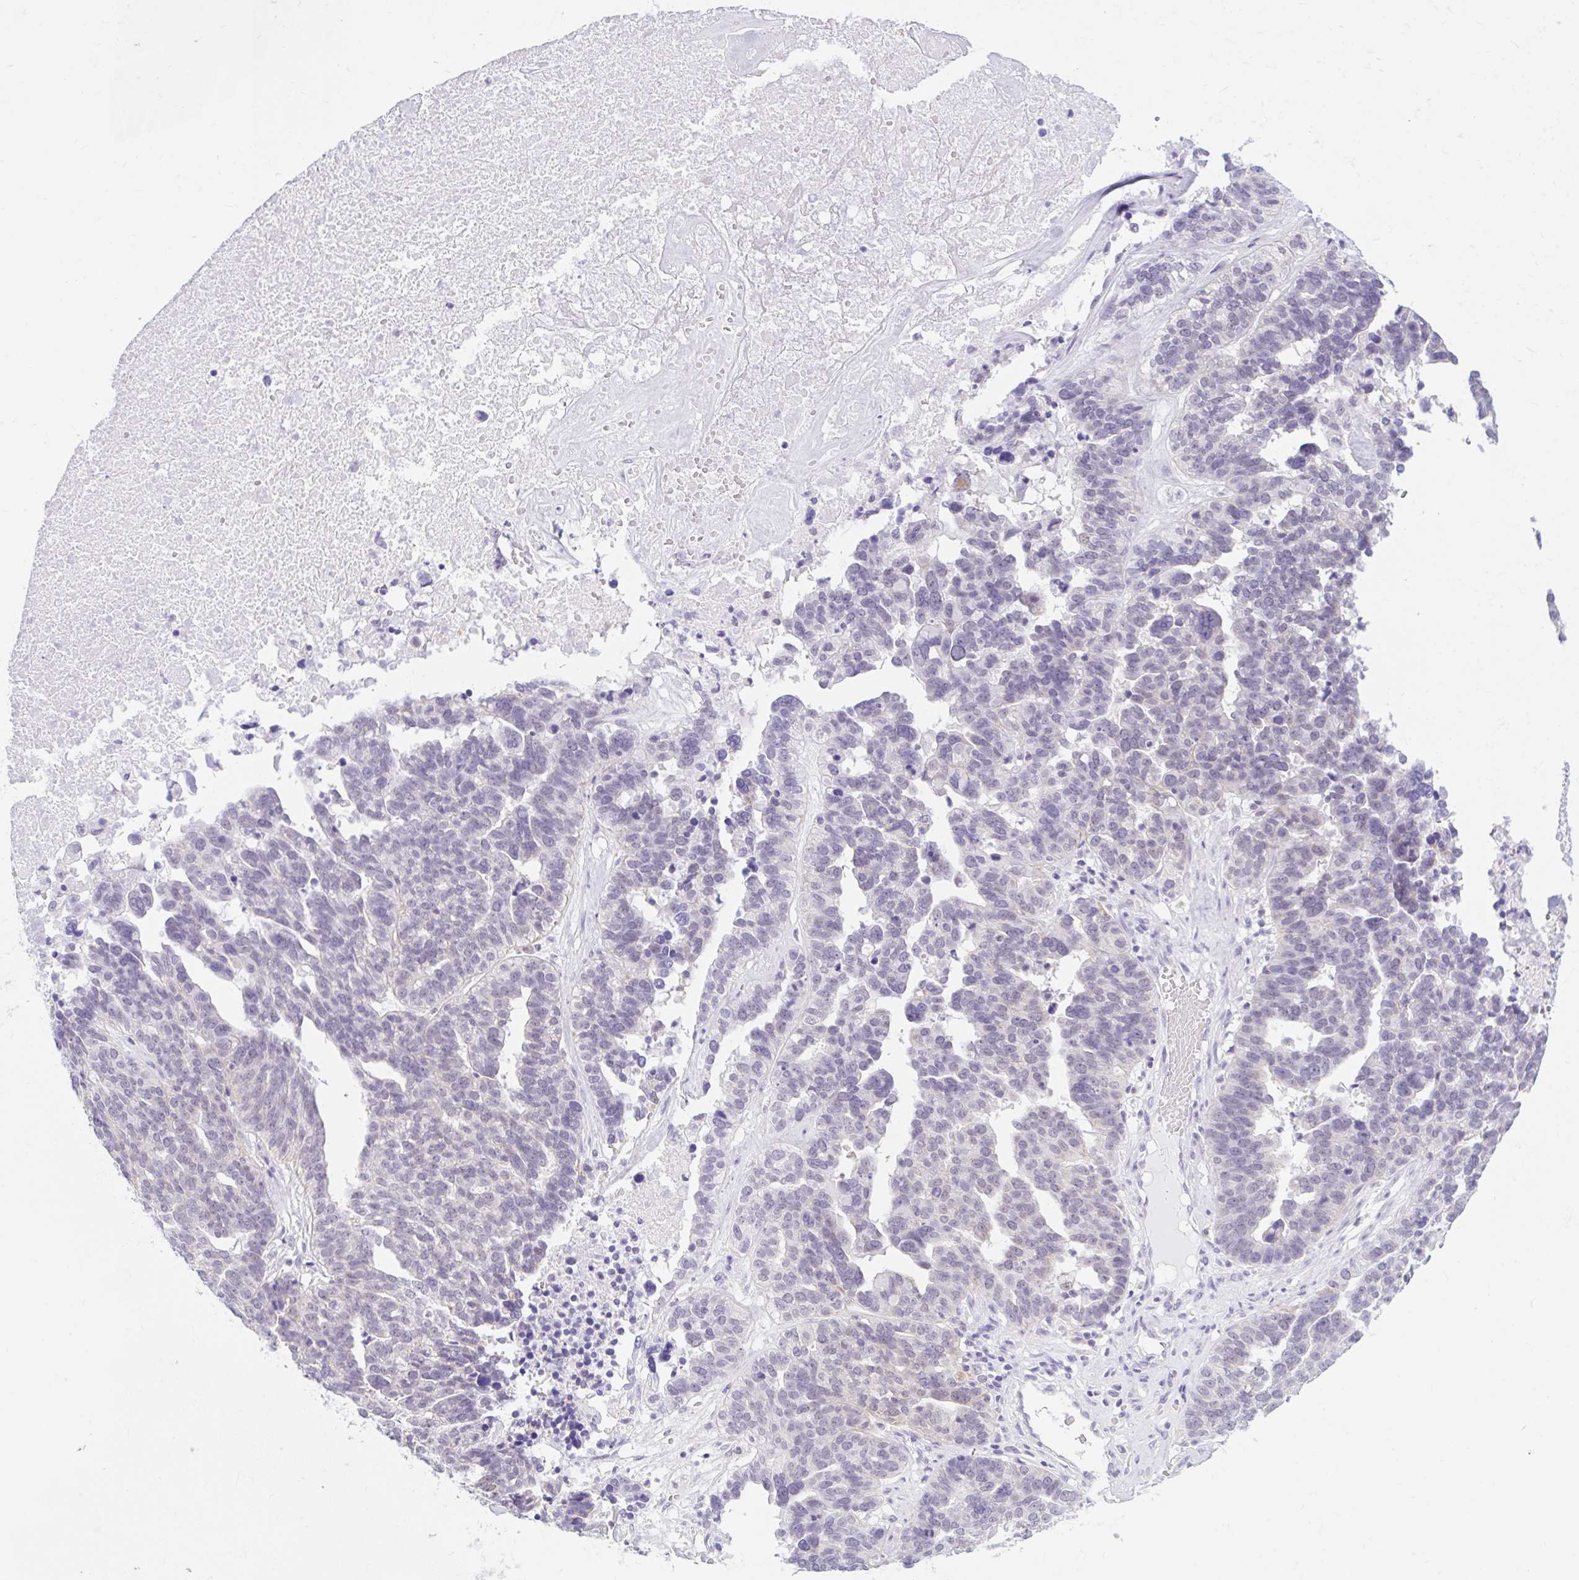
{"staining": {"intensity": "negative", "quantity": "none", "location": "none"}, "tissue": "ovarian cancer", "cell_type": "Tumor cells", "image_type": "cancer", "snomed": [{"axis": "morphology", "description": "Cystadenocarcinoma, serous, NOS"}, {"axis": "topography", "description": "Ovary"}], "caption": "This is an immunohistochemistry (IHC) histopathology image of human ovarian cancer (serous cystadenocarcinoma). There is no expression in tumor cells.", "gene": "ITPK1", "patient": {"sex": "female", "age": 59}}